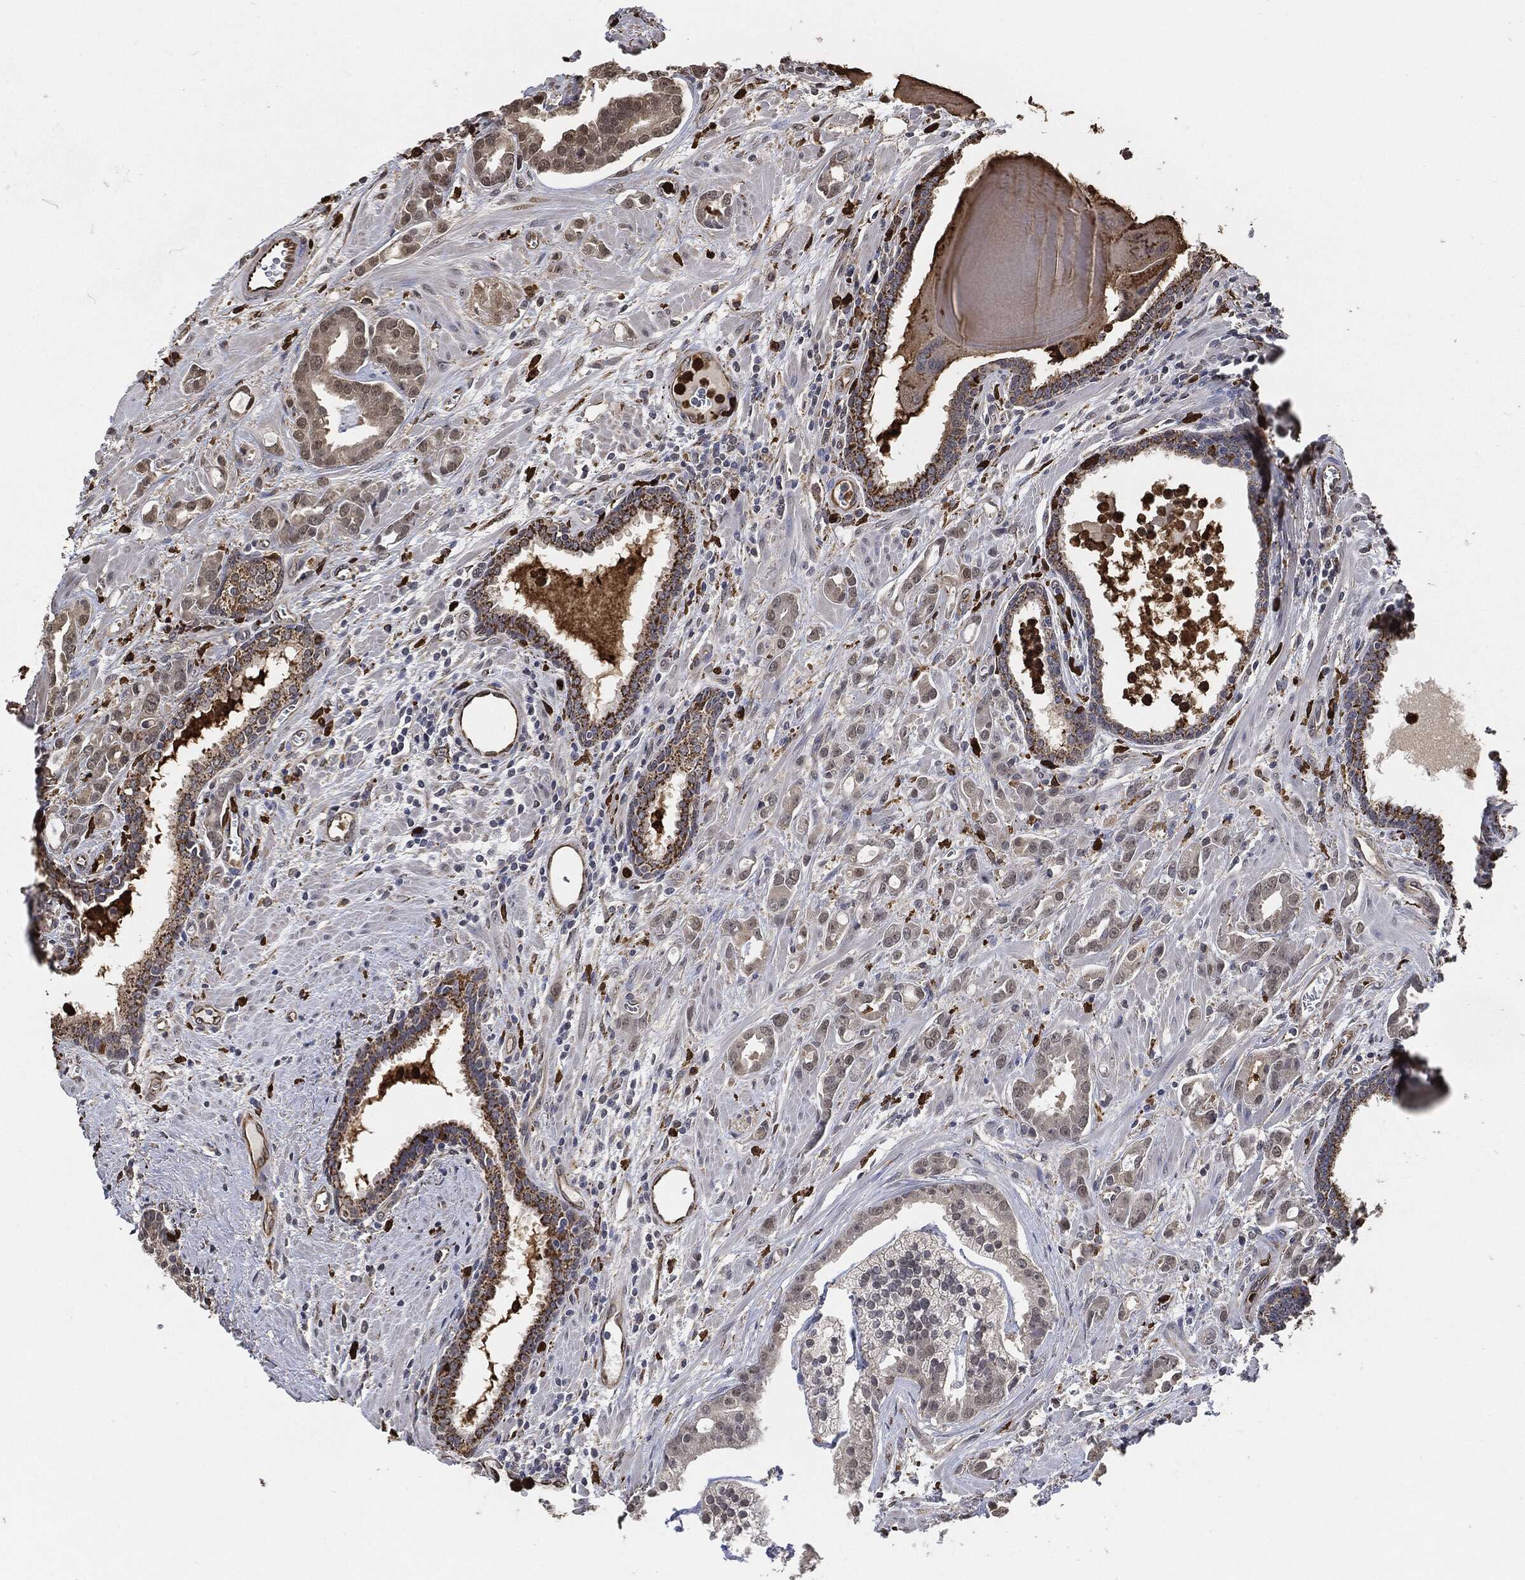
{"staining": {"intensity": "moderate", "quantity": "25%-75%", "location": "cytoplasmic/membranous"}, "tissue": "prostate cancer", "cell_type": "Tumor cells", "image_type": "cancer", "snomed": [{"axis": "morphology", "description": "Adenocarcinoma, NOS"}, {"axis": "topography", "description": "Prostate"}], "caption": "Protein expression analysis of prostate adenocarcinoma displays moderate cytoplasmic/membranous positivity in about 25%-75% of tumor cells.", "gene": "S100A9", "patient": {"sex": "male", "age": 57}}